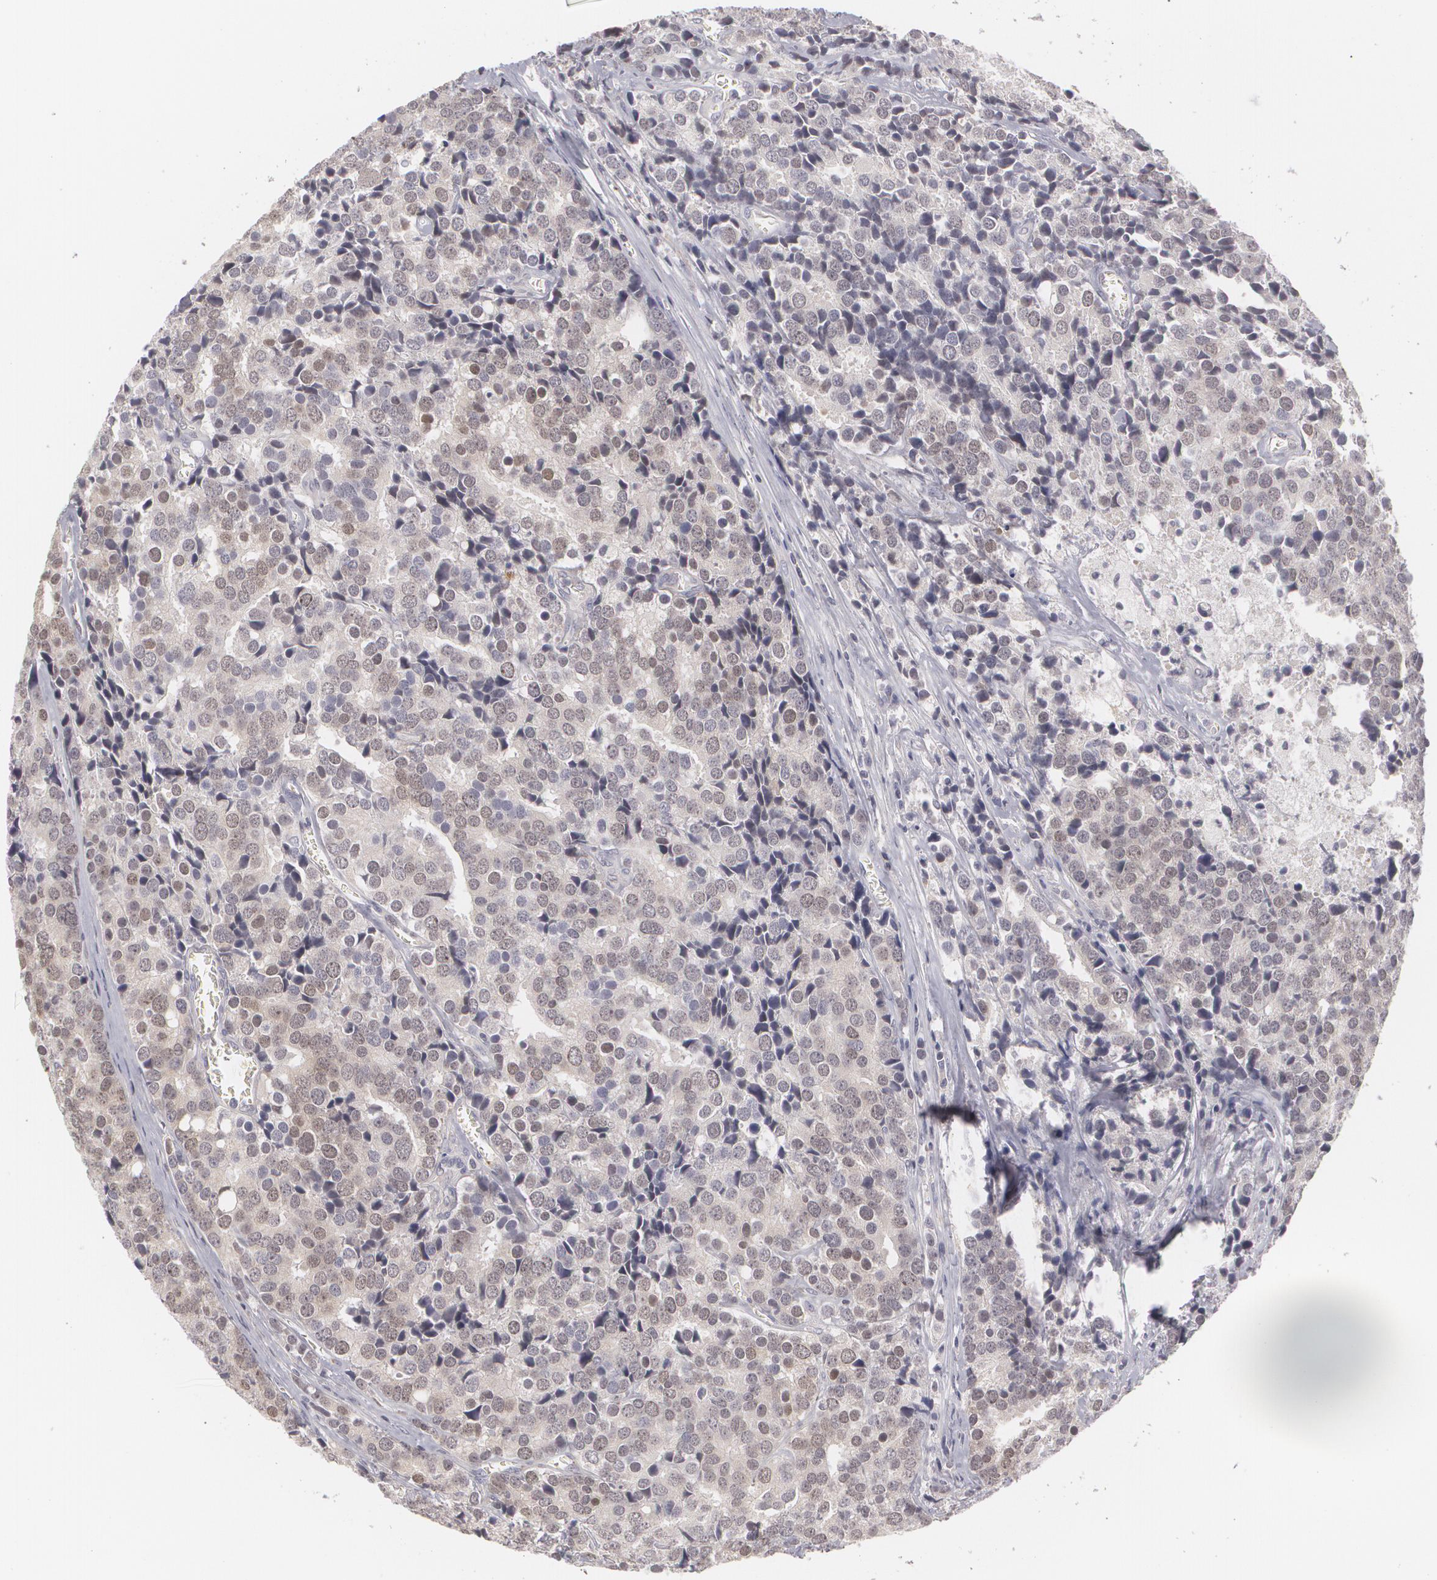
{"staining": {"intensity": "weak", "quantity": "25%-75%", "location": "nuclear"}, "tissue": "prostate cancer", "cell_type": "Tumor cells", "image_type": "cancer", "snomed": [{"axis": "morphology", "description": "Adenocarcinoma, High grade"}, {"axis": "topography", "description": "Prostate"}], "caption": "Prostate adenocarcinoma (high-grade) was stained to show a protein in brown. There is low levels of weak nuclear expression in approximately 25%-75% of tumor cells. (Stains: DAB (3,3'-diaminobenzidine) in brown, nuclei in blue, Microscopy: brightfield microscopy at high magnification).", "gene": "ZBTB16", "patient": {"sex": "male", "age": 71}}